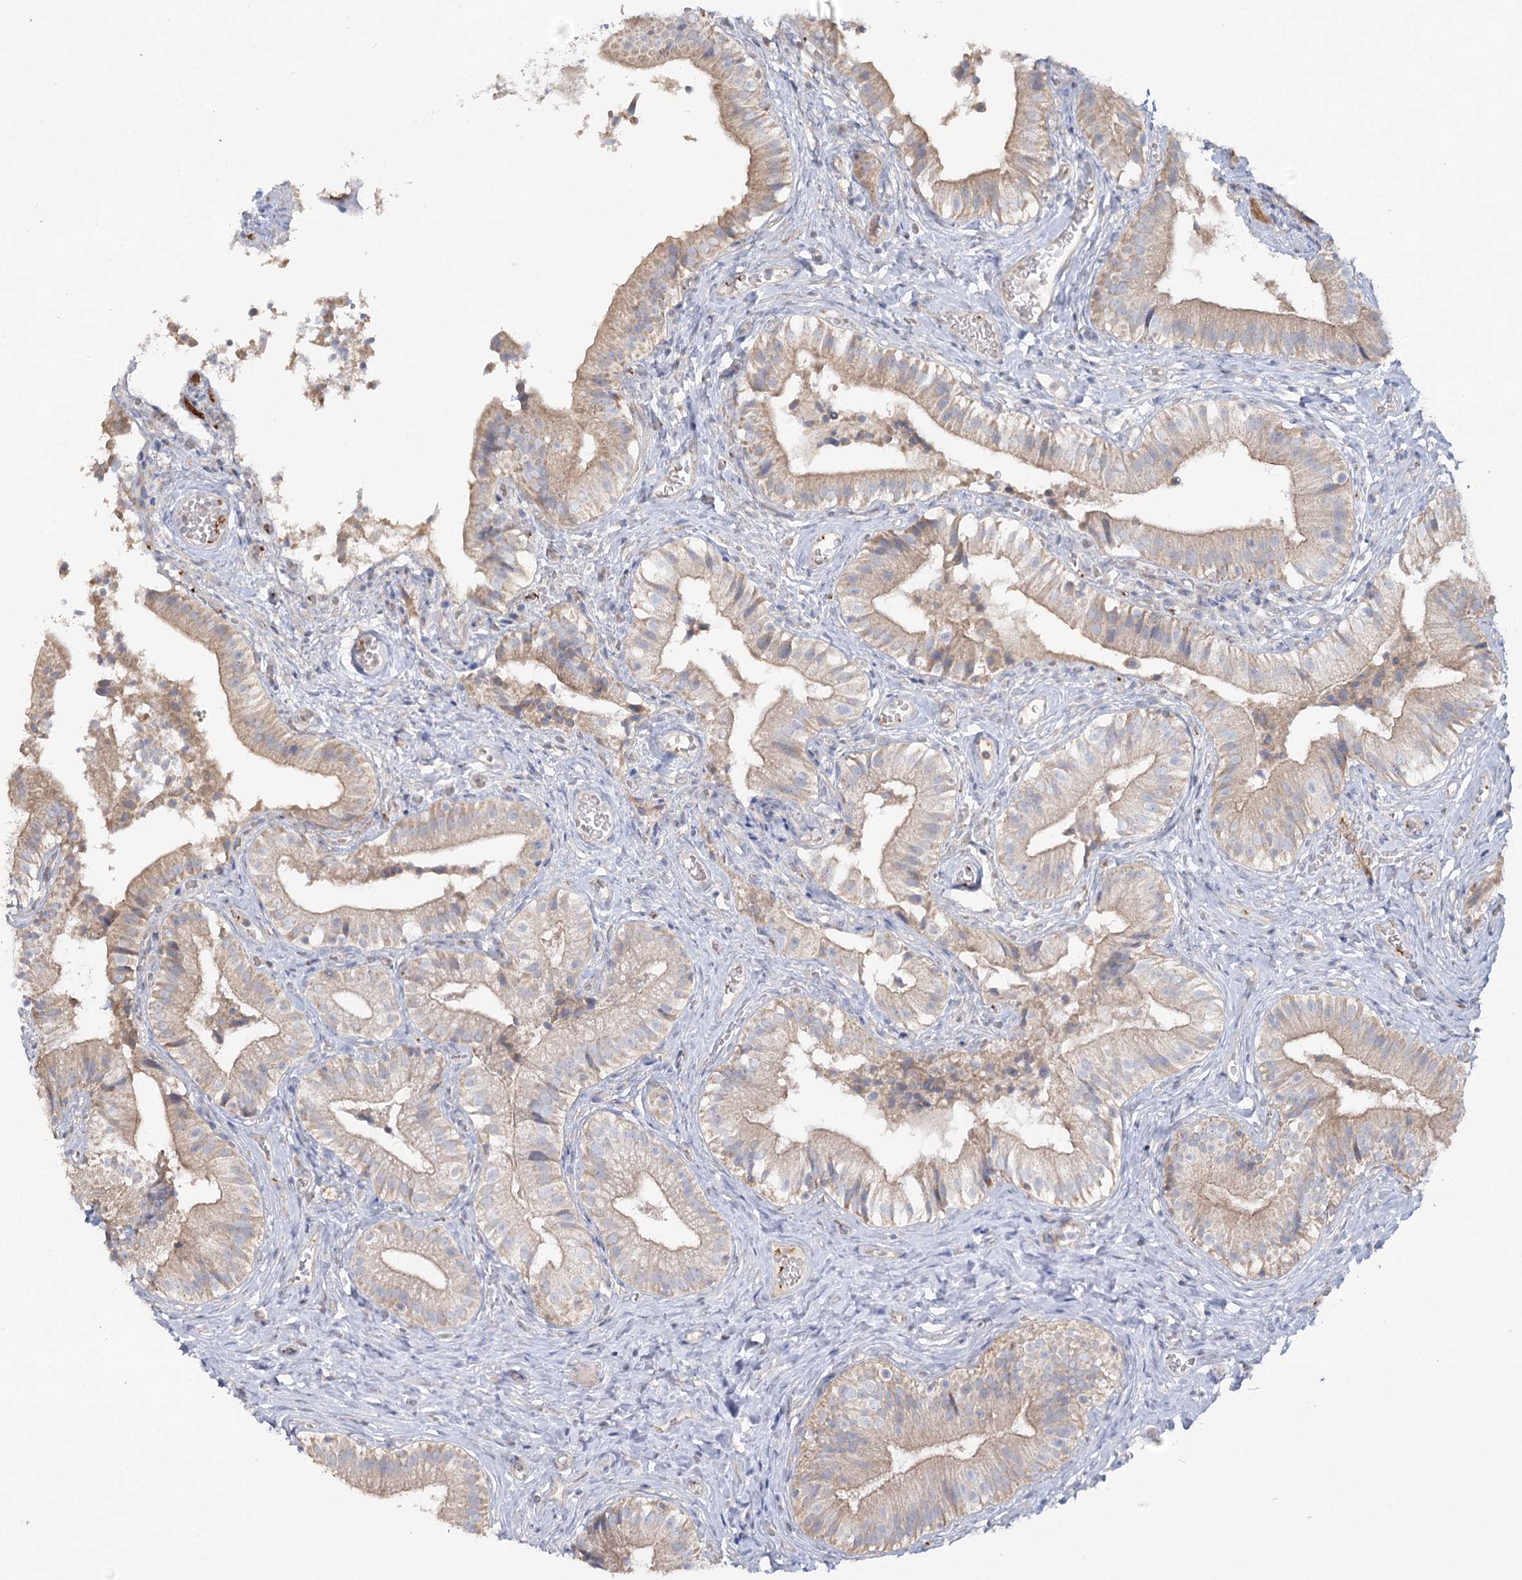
{"staining": {"intensity": "weak", "quantity": ">75%", "location": "cytoplasmic/membranous"}, "tissue": "gallbladder", "cell_type": "Glandular cells", "image_type": "normal", "snomed": [{"axis": "morphology", "description": "Normal tissue, NOS"}, {"axis": "topography", "description": "Gallbladder"}], "caption": "This photomicrograph displays normal gallbladder stained with immunohistochemistry (IHC) to label a protein in brown. The cytoplasmic/membranous of glandular cells show weak positivity for the protein. Nuclei are counter-stained blue.", "gene": "TMEM187", "patient": {"sex": "female", "age": 47}}